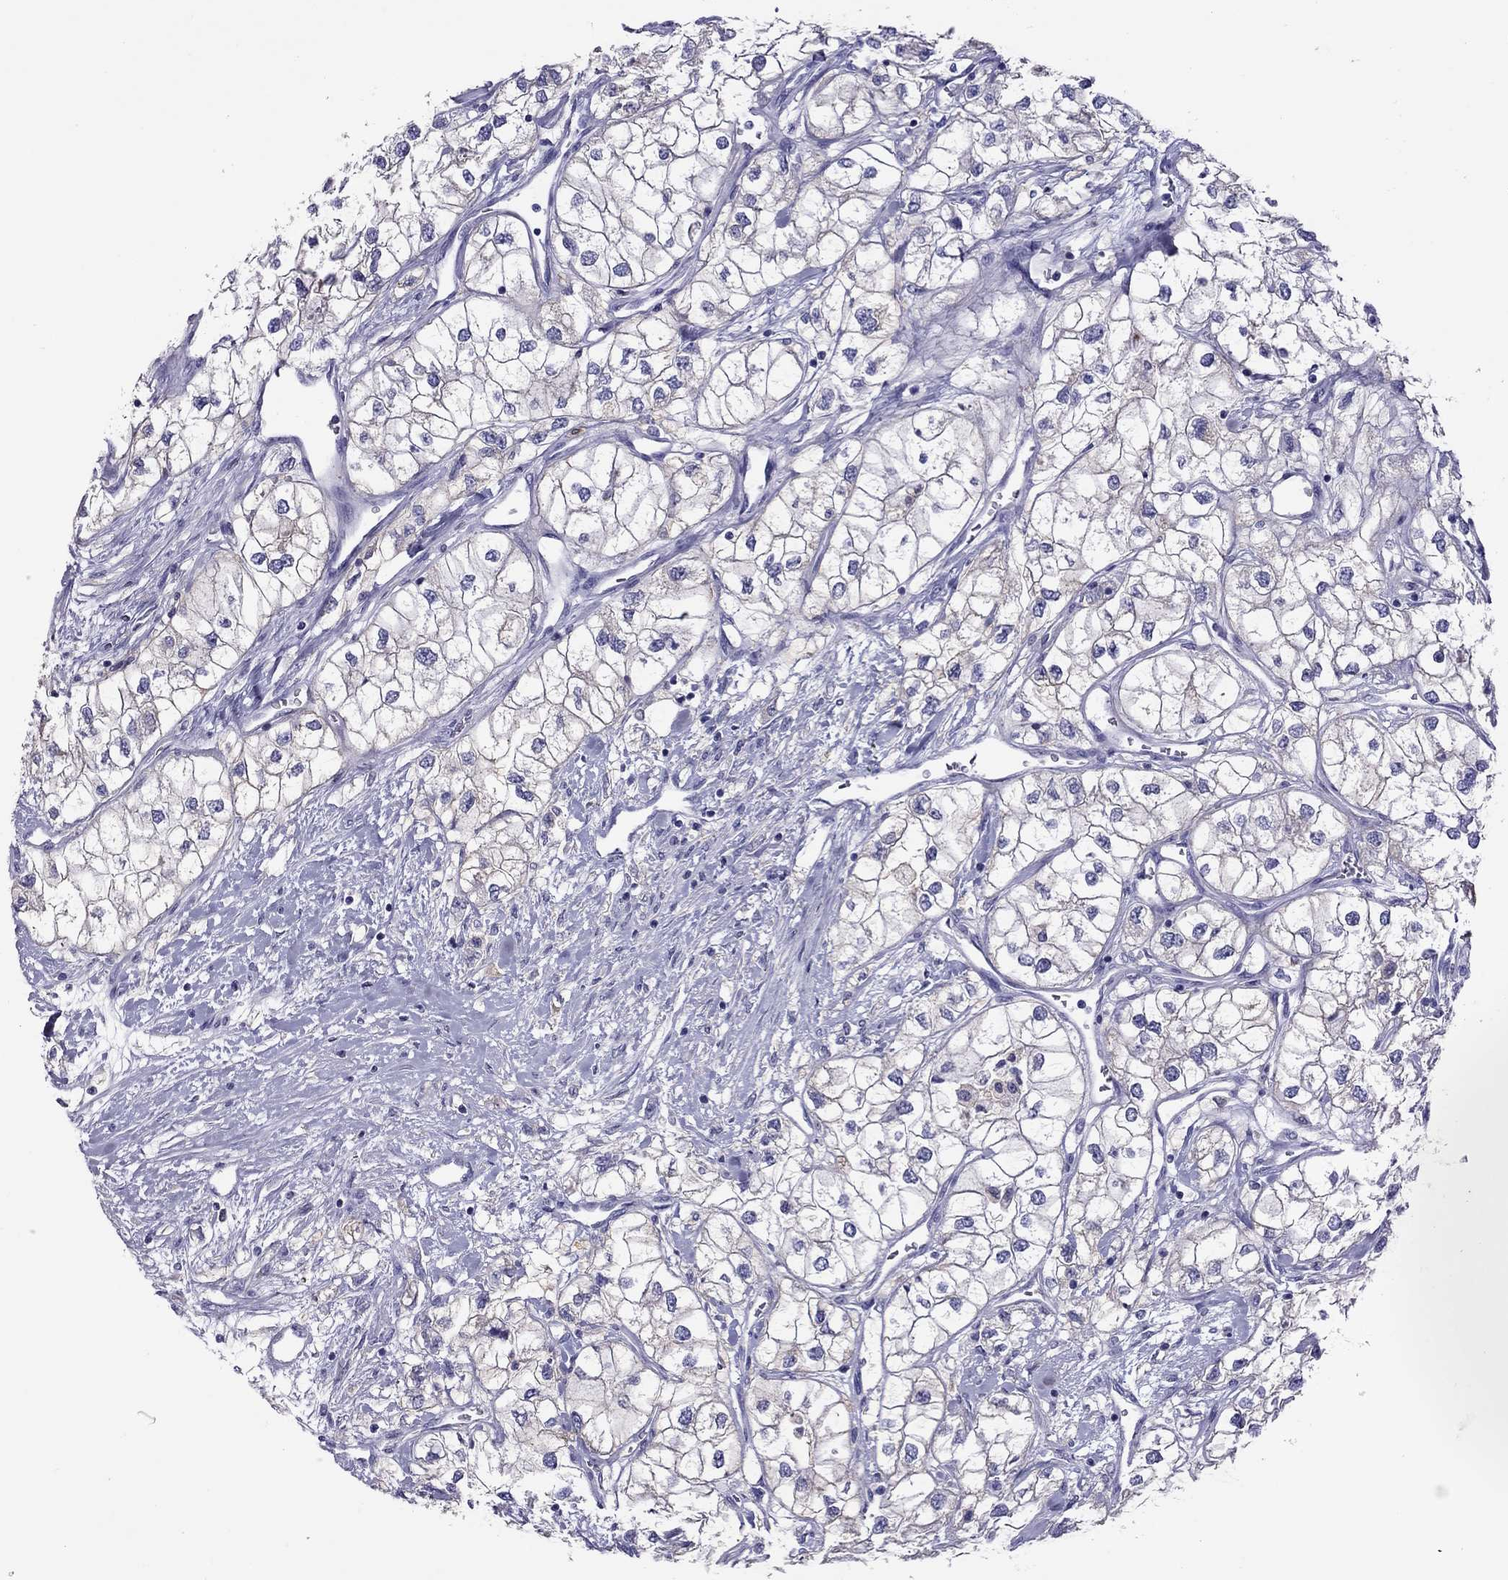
{"staining": {"intensity": "negative", "quantity": "none", "location": "none"}, "tissue": "renal cancer", "cell_type": "Tumor cells", "image_type": "cancer", "snomed": [{"axis": "morphology", "description": "Adenocarcinoma, NOS"}, {"axis": "topography", "description": "Kidney"}], "caption": "This is a histopathology image of IHC staining of adenocarcinoma (renal), which shows no expression in tumor cells.", "gene": "ALOX15B", "patient": {"sex": "male", "age": 59}}